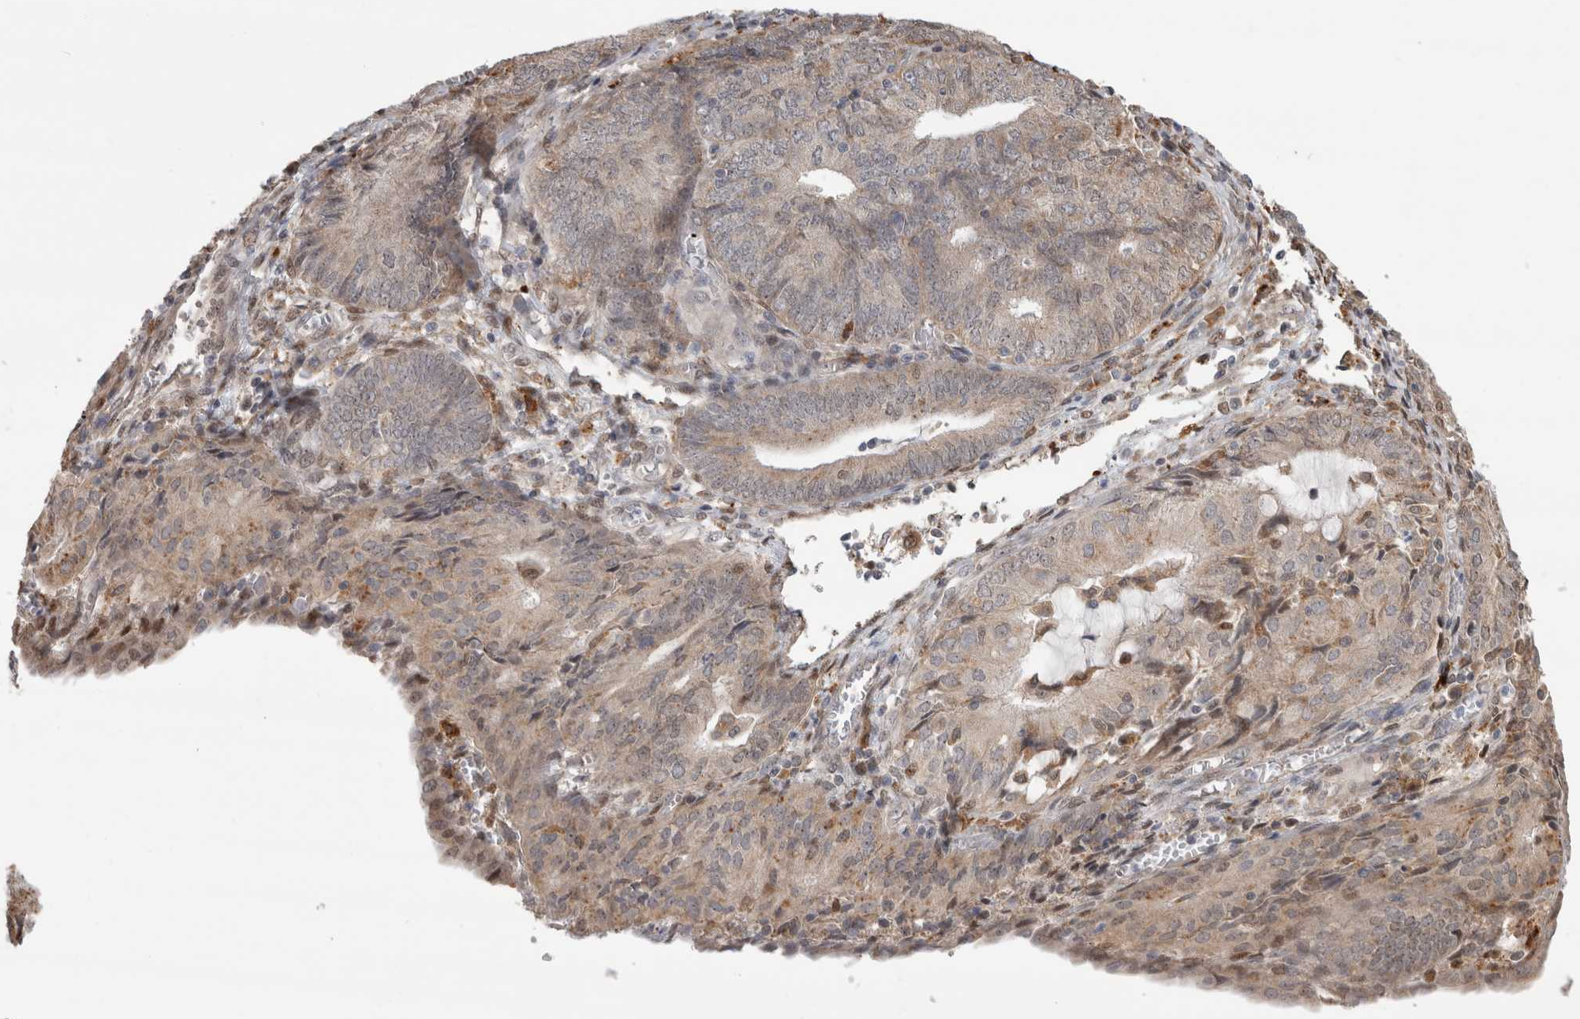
{"staining": {"intensity": "weak", "quantity": "<25%", "location": "cytoplasmic/membranous,nuclear"}, "tissue": "endometrial cancer", "cell_type": "Tumor cells", "image_type": "cancer", "snomed": [{"axis": "morphology", "description": "Adenocarcinoma, NOS"}, {"axis": "topography", "description": "Endometrium"}], "caption": "DAB immunohistochemical staining of endometrial adenocarcinoma shows no significant positivity in tumor cells.", "gene": "NAB2", "patient": {"sex": "female", "age": 81}}